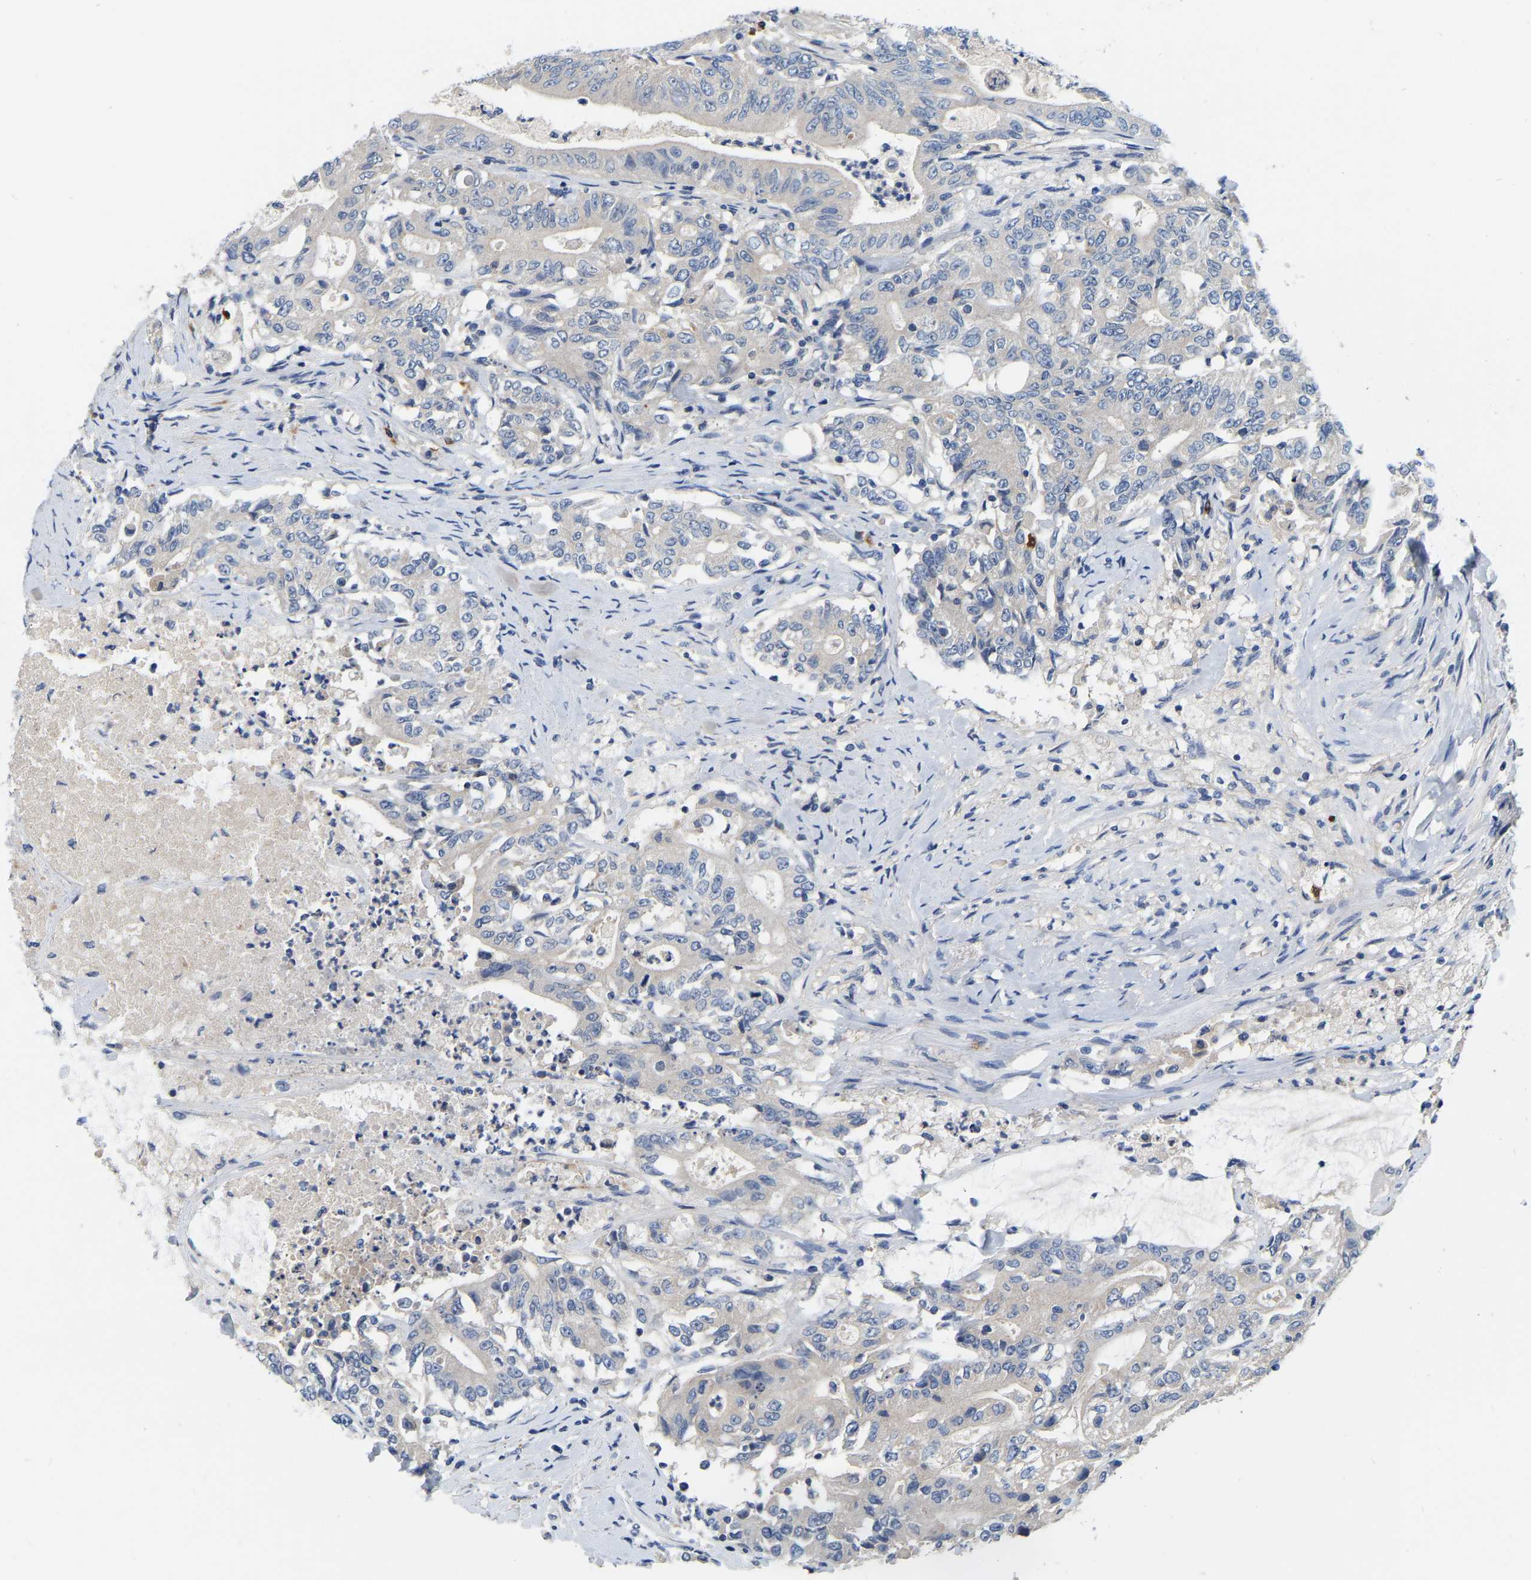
{"staining": {"intensity": "negative", "quantity": "none", "location": "none"}, "tissue": "colorectal cancer", "cell_type": "Tumor cells", "image_type": "cancer", "snomed": [{"axis": "morphology", "description": "Adenocarcinoma, NOS"}, {"axis": "topography", "description": "Colon"}], "caption": "Immunohistochemistry (IHC) of human adenocarcinoma (colorectal) reveals no expression in tumor cells.", "gene": "RAB27B", "patient": {"sex": "female", "age": 77}}